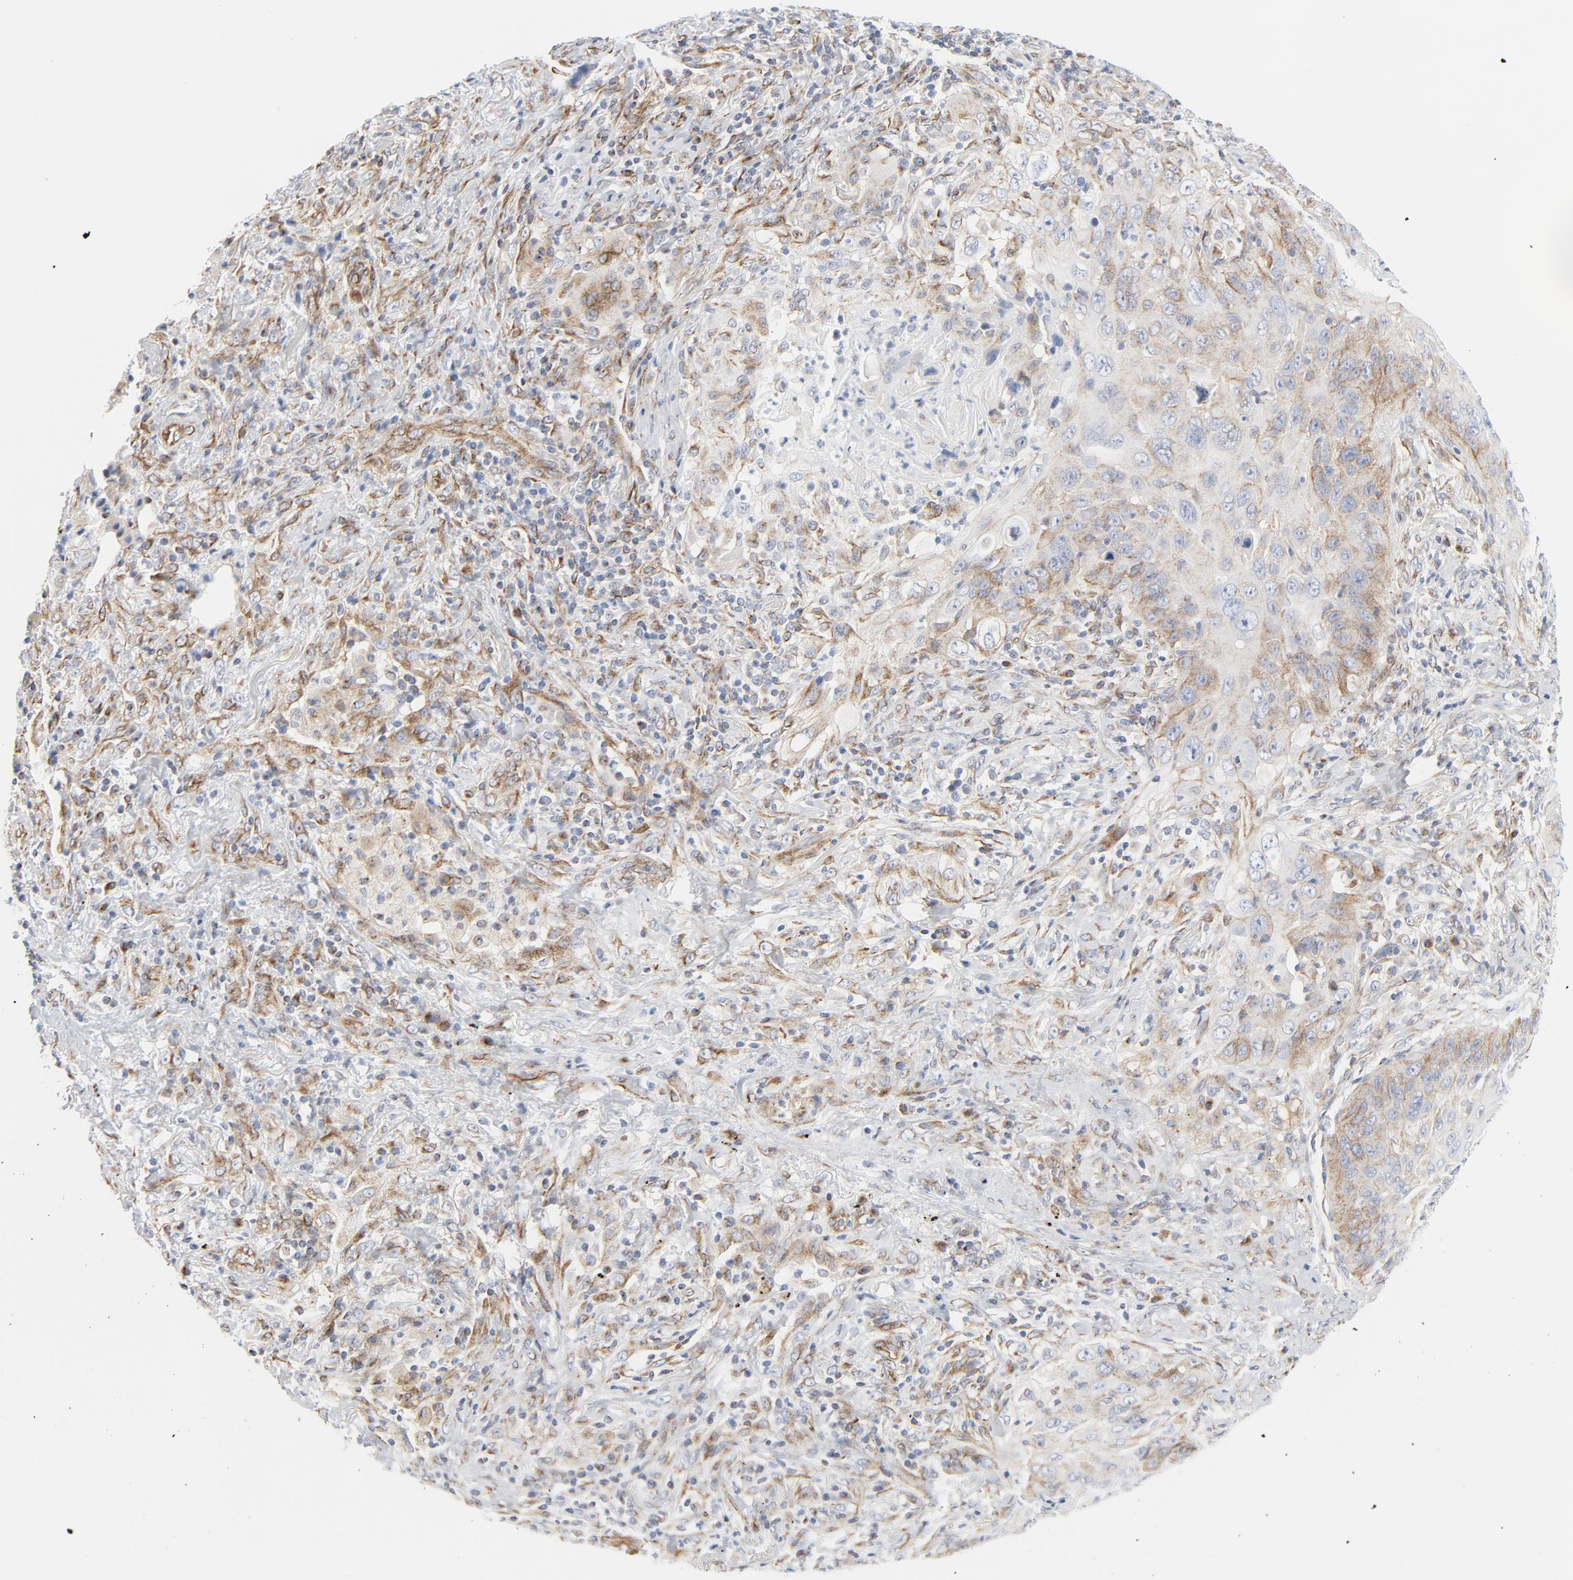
{"staining": {"intensity": "weak", "quantity": "<25%", "location": "cytoplasmic/membranous"}, "tissue": "lung cancer", "cell_type": "Tumor cells", "image_type": "cancer", "snomed": [{"axis": "morphology", "description": "Squamous cell carcinoma, NOS"}, {"axis": "topography", "description": "Lung"}], "caption": "Tumor cells show no significant protein positivity in lung cancer.", "gene": "TUBB1", "patient": {"sex": "female", "age": 67}}